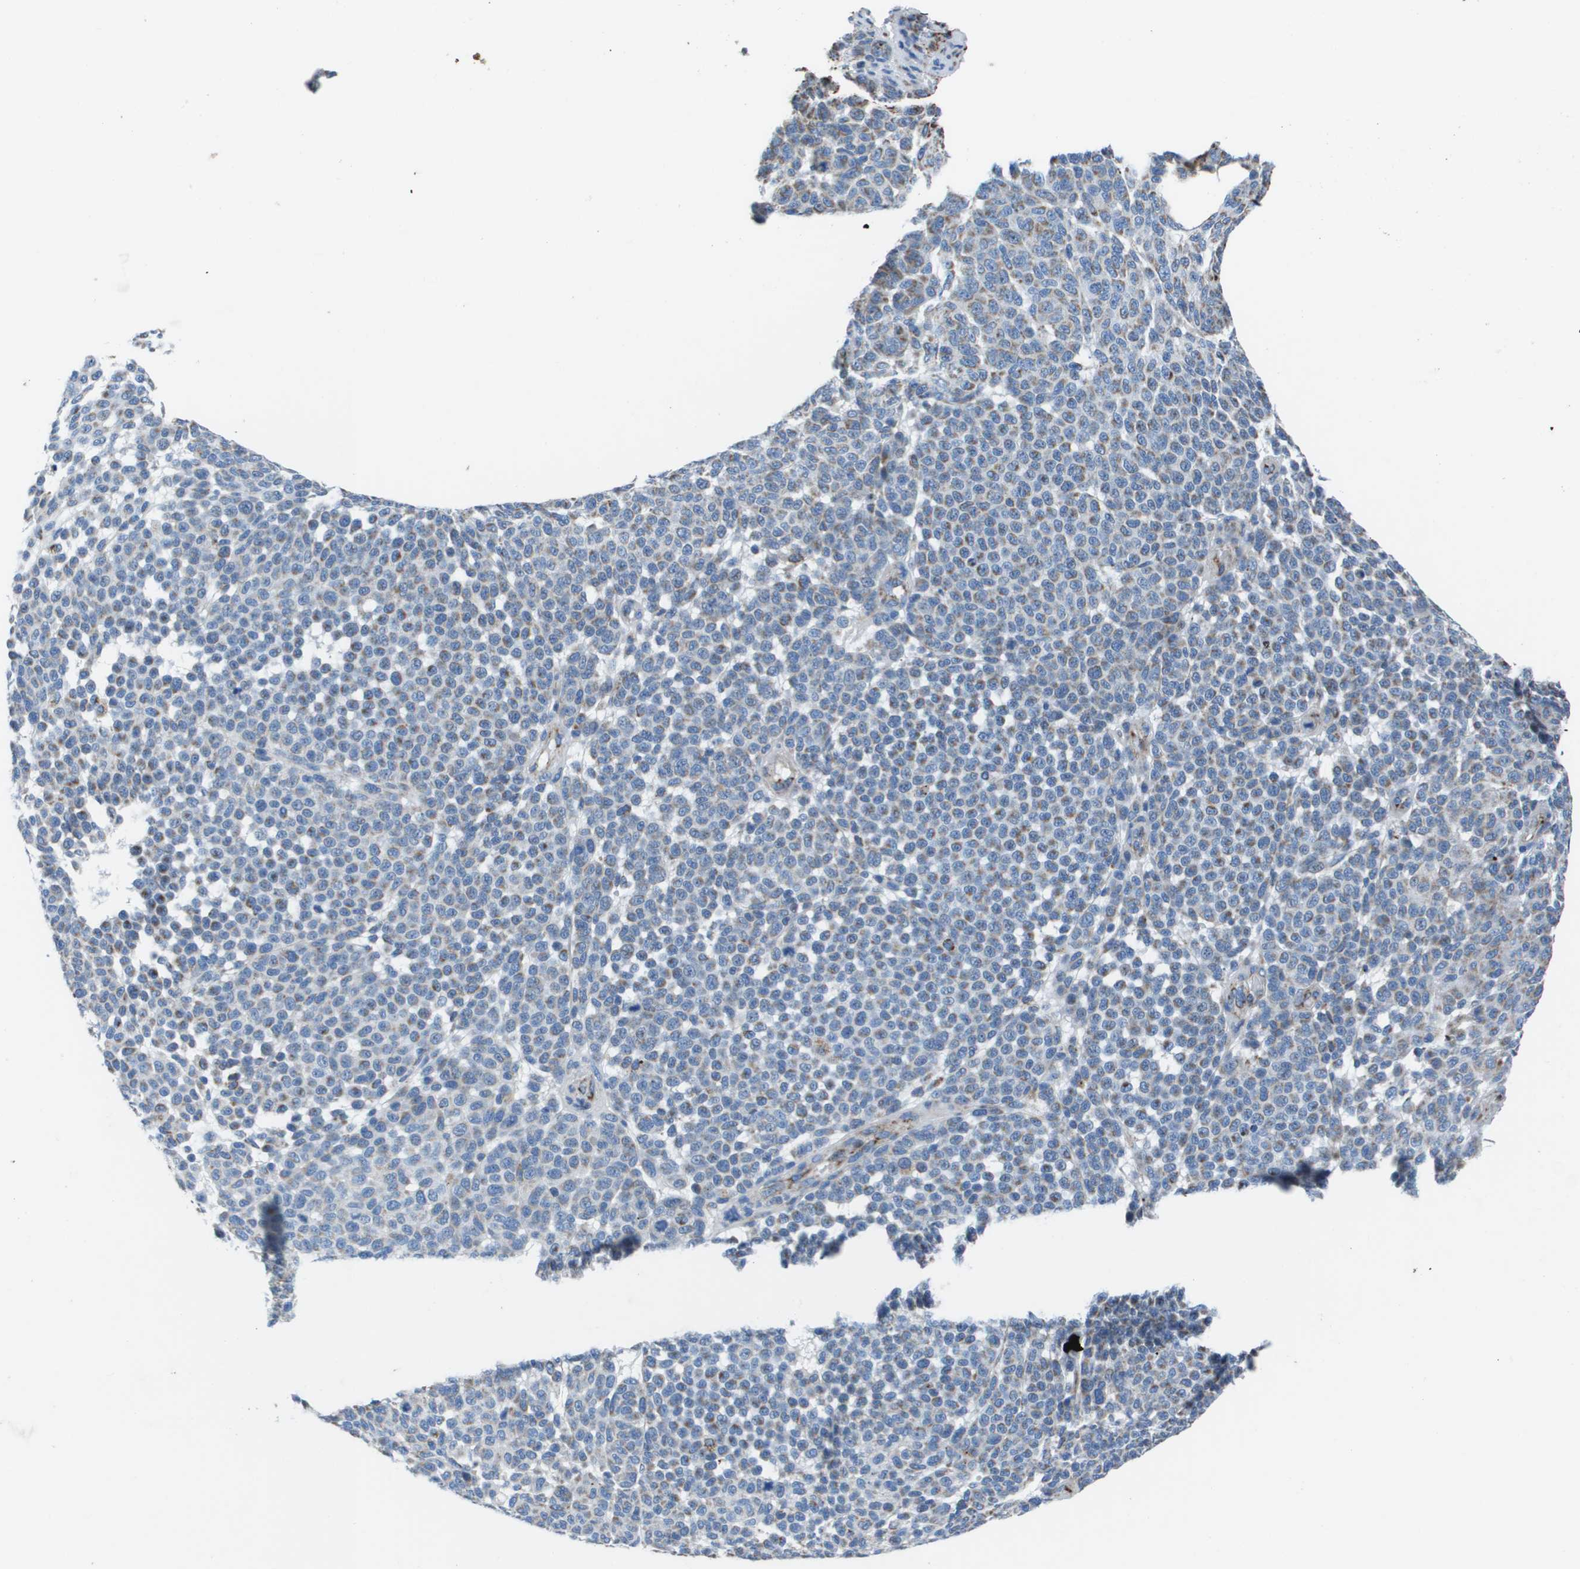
{"staining": {"intensity": "weak", "quantity": "<25%", "location": "cytoplasmic/membranous"}, "tissue": "melanoma", "cell_type": "Tumor cells", "image_type": "cancer", "snomed": [{"axis": "morphology", "description": "Malignant melanoma, NOS"}, {"axis": "topography", "description": "Skin"}], "caption": "A micrograph of human melanoma is negative for staining in tumor cells.", "gene": "ZDHHC3", "patient": {"sex": "male", "age": 59}}